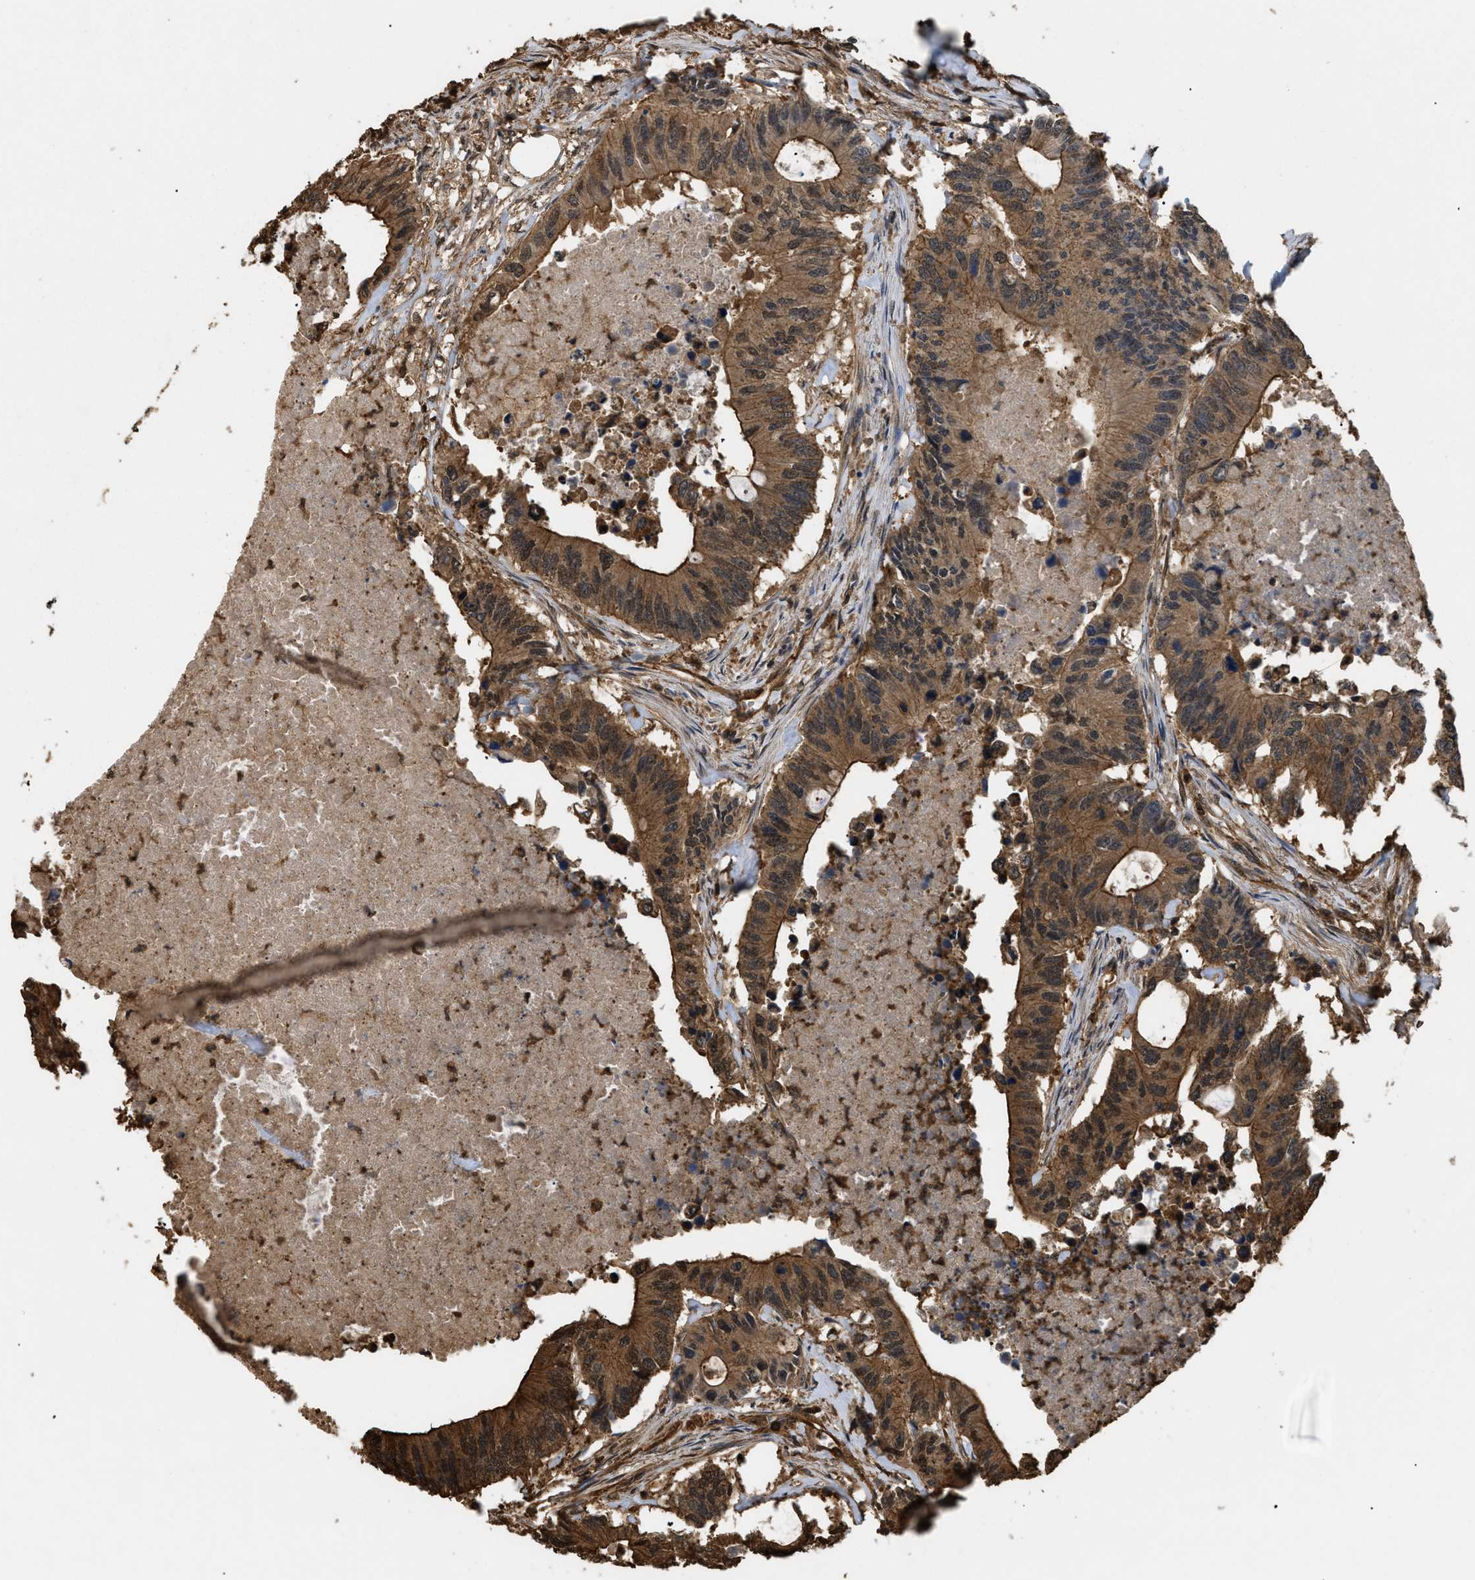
{"staining": {"intensity": "moderate", "quantity": ">75%", "location": "cytoplasmic/membranous"}, "tissue": "colorectal cancer", "cell_type": "Tumor cells", "image_type": "cancer", "snomed": [{"axis": "morphology", "description": "Adenocarcinoma, NOS"}, {"axis": "topography", "description": "Colon"}], "caption": "IHC histopathology image of colorectal cancer (adenocarcinoma) stained for a protein (brown), which reveals medium levels of moderate cytoplasmic/membranous positivity in about >75% of tumor cells.", "gene": "CALM1", "patient": {"sex": "male", "age": 71}}